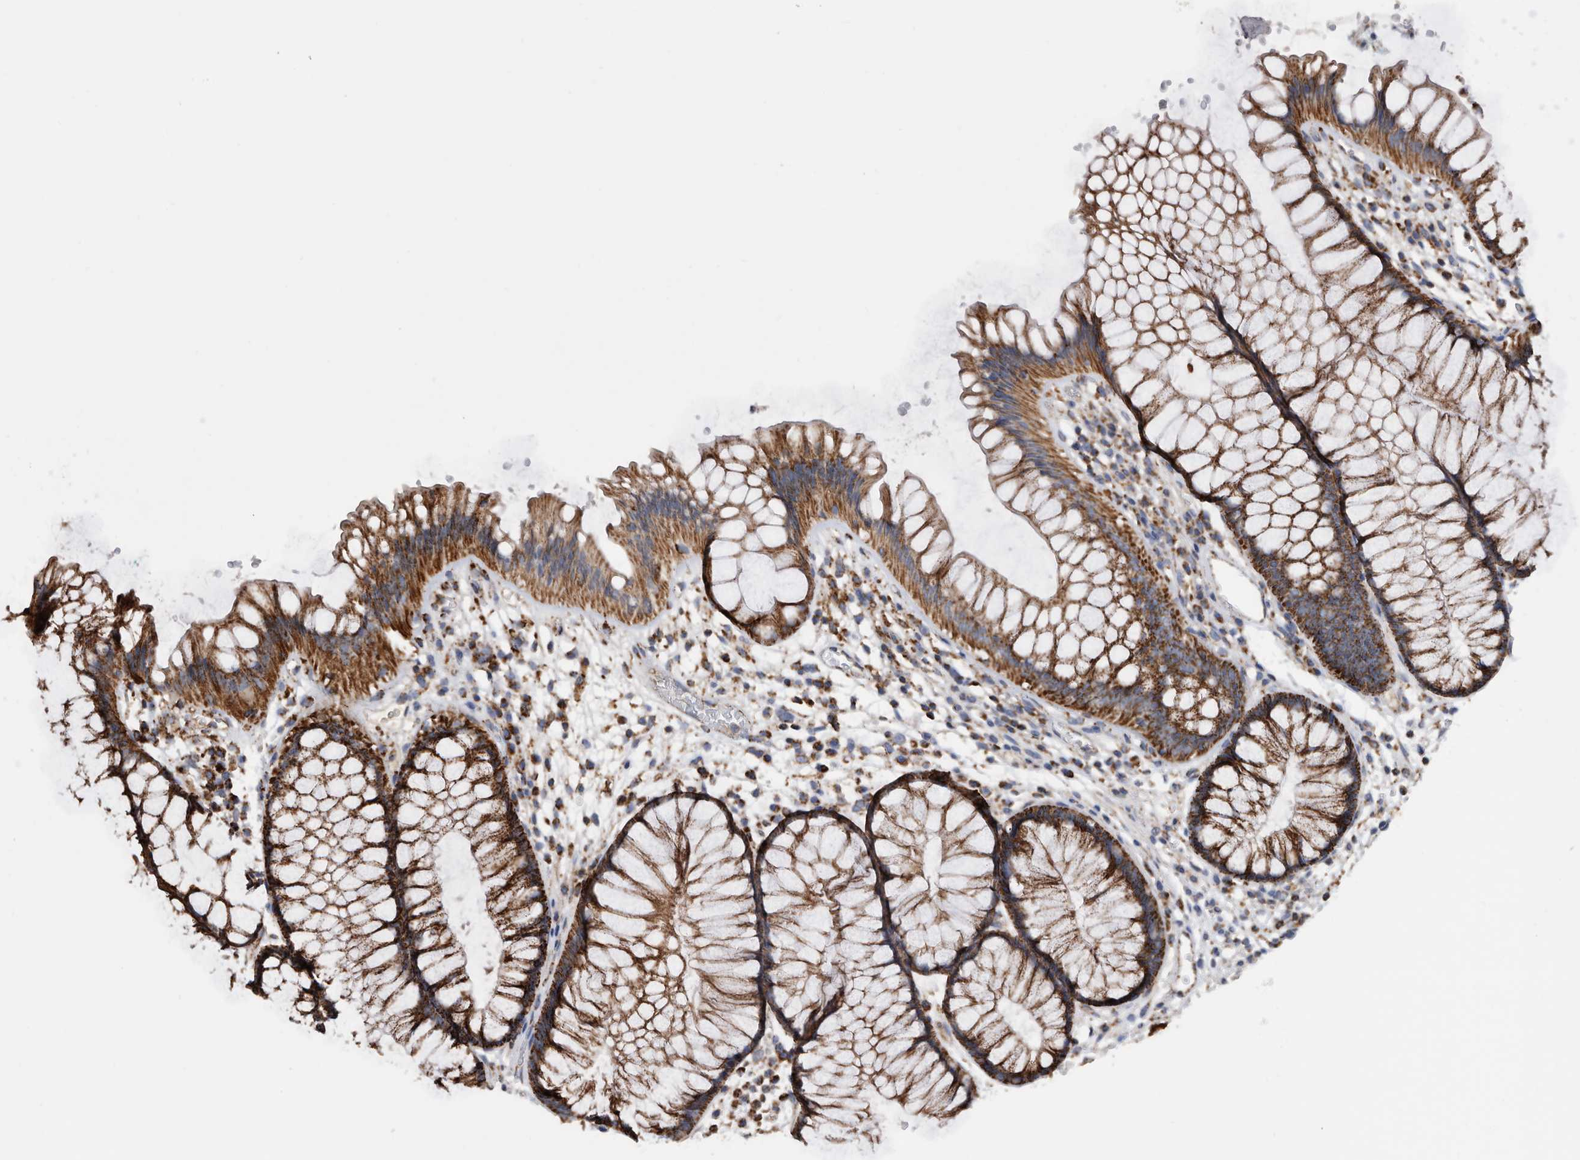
{"staining": {"intensity": "strong", "quantity": ">75%", "location": "cytoplasmic/membranous"}, "tissue": "rectum", "cell_type": "Glandular cells", "image_type": "normal", "snomed": [{"axis": "morphology", "description": "Normal tissue, NOS"}, {"axis": "topography", "description": "Rectum"}], "caption": "Glandular cells exhibit high levels of strong cytoplasmic/membranous staining in about >75% of cells in benign rectum. Immunohistochemistry stains the protein in brown and the nuclei are stained blue.", "gene": "WFDC1", "patient": {"sex": "male", "age": 51}}